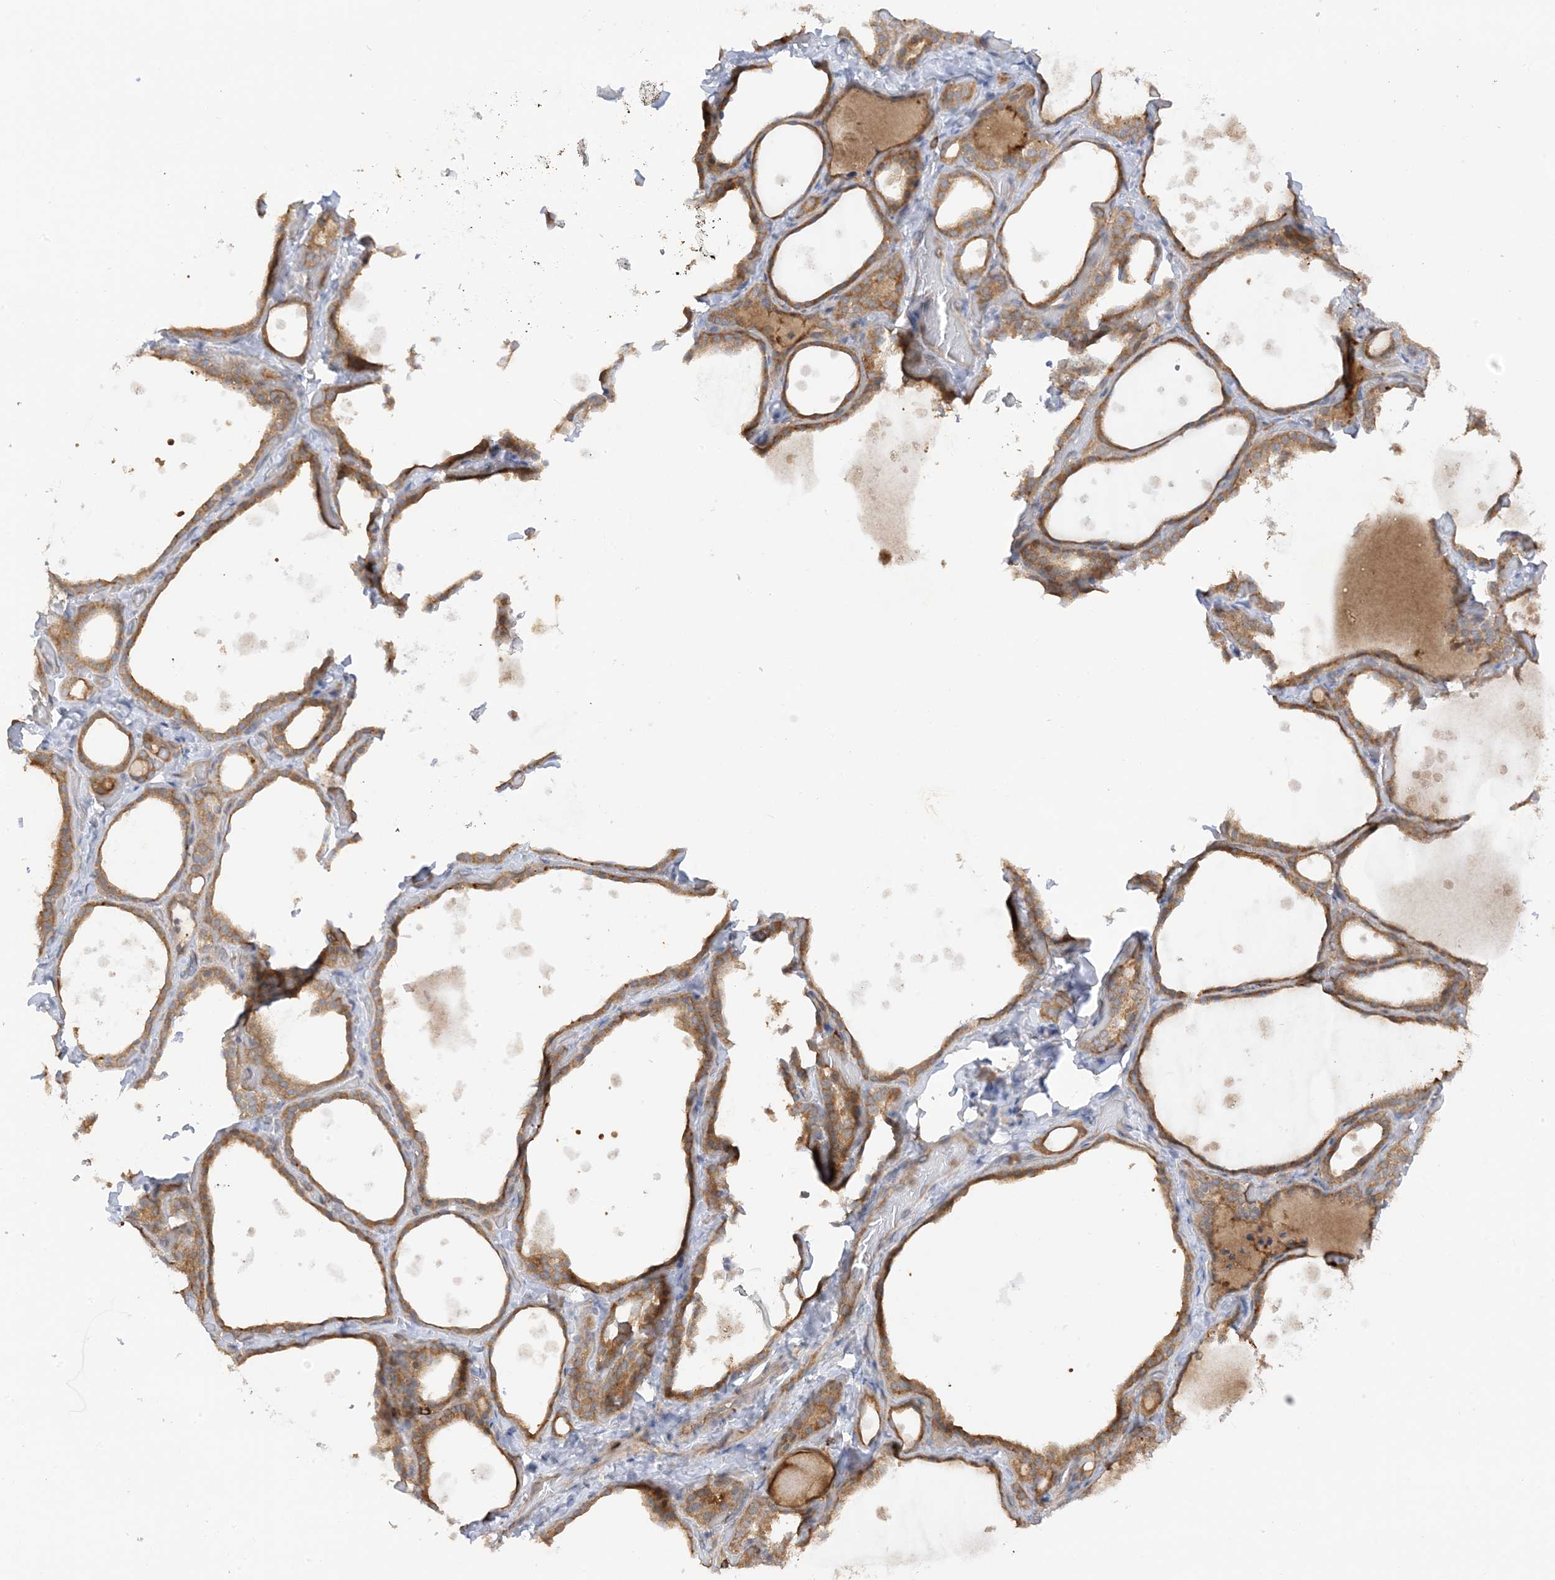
{"staining": {"intensity": "moderate", "quantity": ">75%", "location": "cytoplasmic/membranous"}, "tissue": "thyroid gland", "cell_type": "Glandular cells", "image_type": "normal", "snomed": [{"axis": "morphology", "description": "Normal tissue, NOS"}, {"axis": "topography", "description": "Thyroid gland"}], "caption": "Thyroid gland stained with DAB immunohistochemistry reveals medium levels of moderate cytoplasmic/membranous staining in approximately >75% of glandular cells.", "gene": "PHACTR2", "patient": {"sex": "female", "age": 44}}